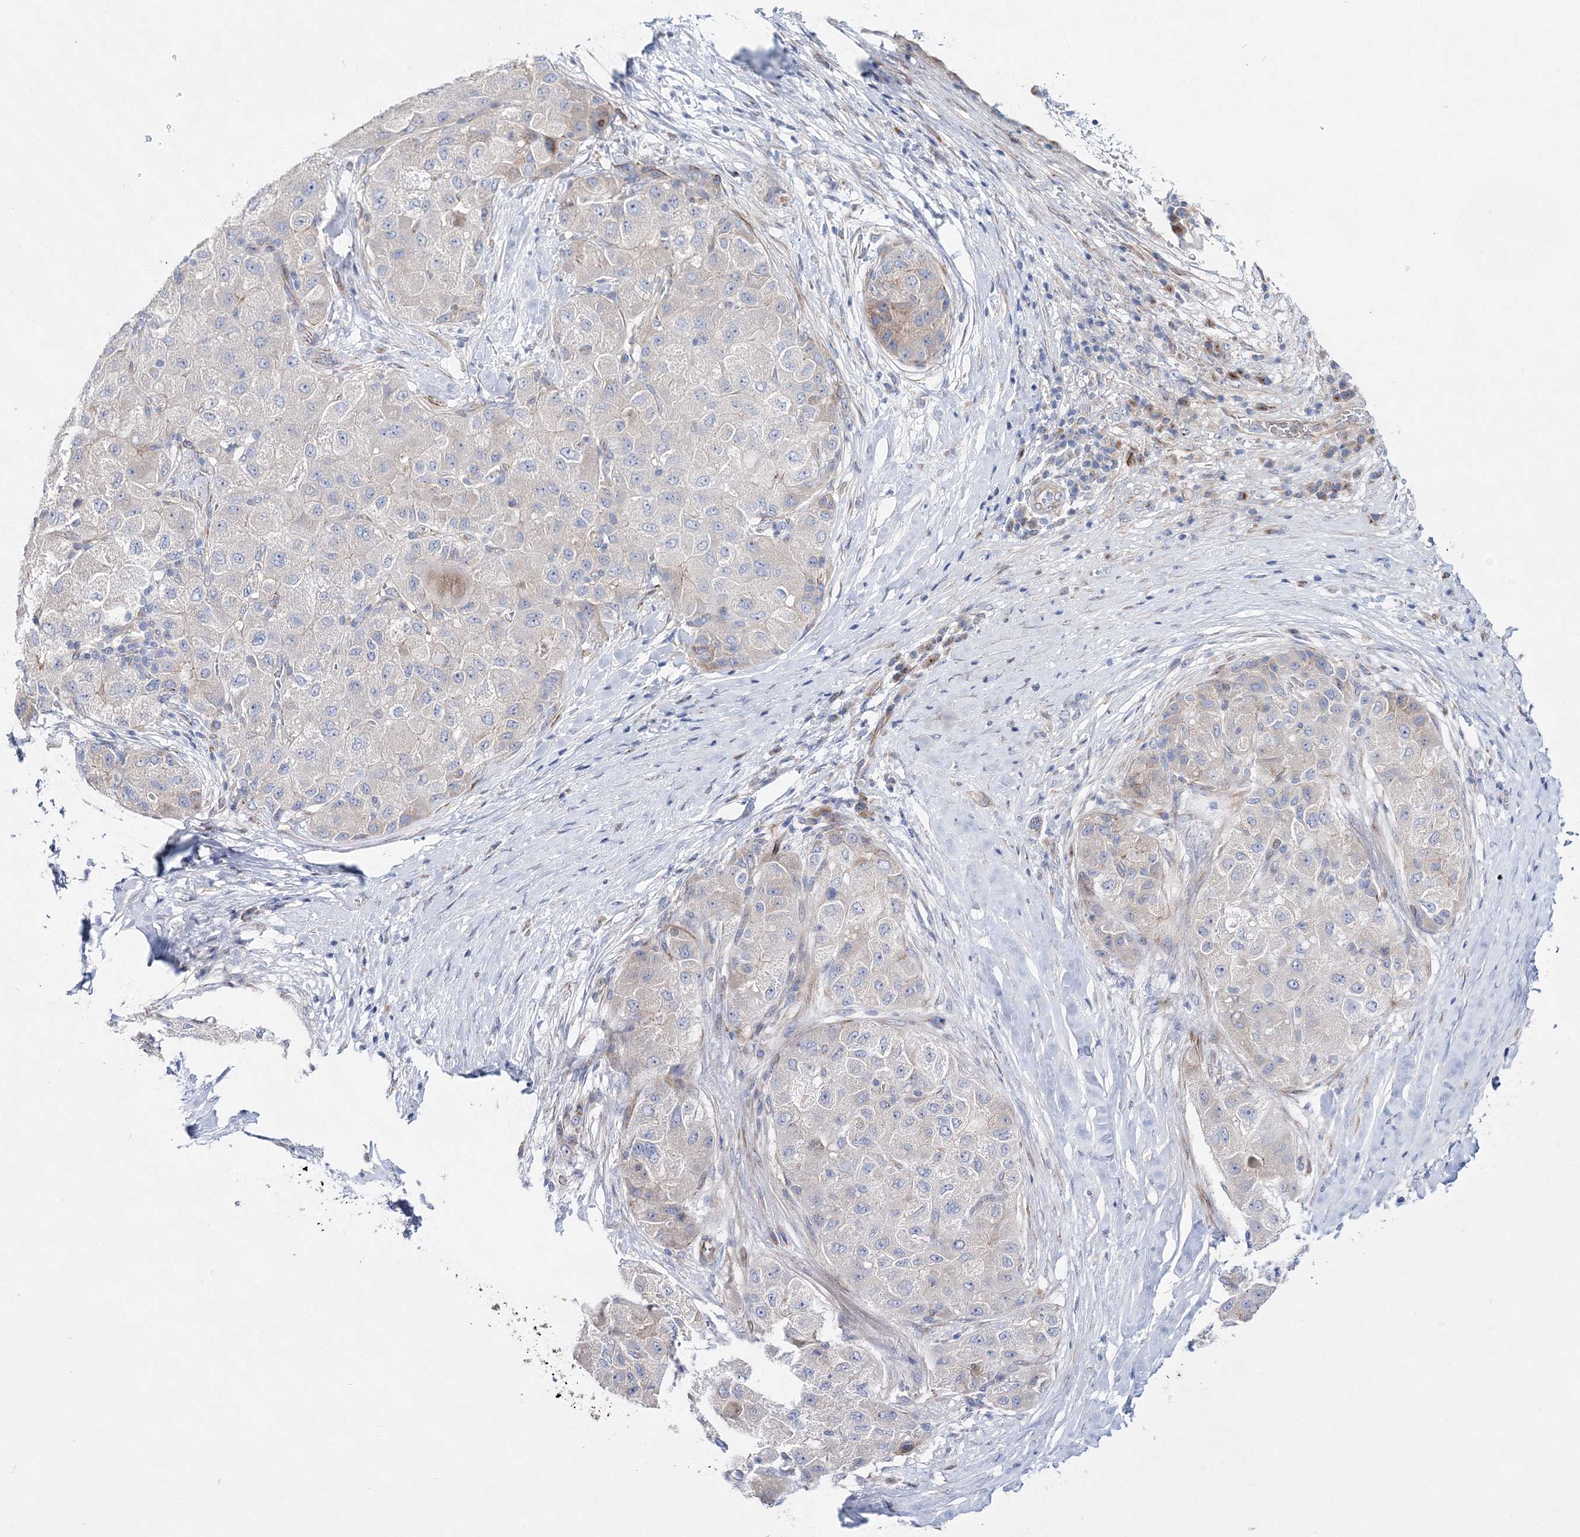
{"staining": {"intensity": "weak", "quantity": "<25%", "location": "cytoplasmic/membranous"}, "tissue": "liver cancer", "cell_type": "Tumor cells", "image_type": "cancer", "snomed": [{"axis": "morphology", "description": "Carcinoma, Hepatocellular, NOS"}, {"axis": "topography", "description": "Liver"}], "caption": "The photomicrograph exhibits no significant positivity in tumor cells of liver hepatocellular carcinoma. (Brightfield microscopy of DAB IHC at high magnification).", "gene": "ARHGAP32", "patient": {"sex": "male", "age": 80}}